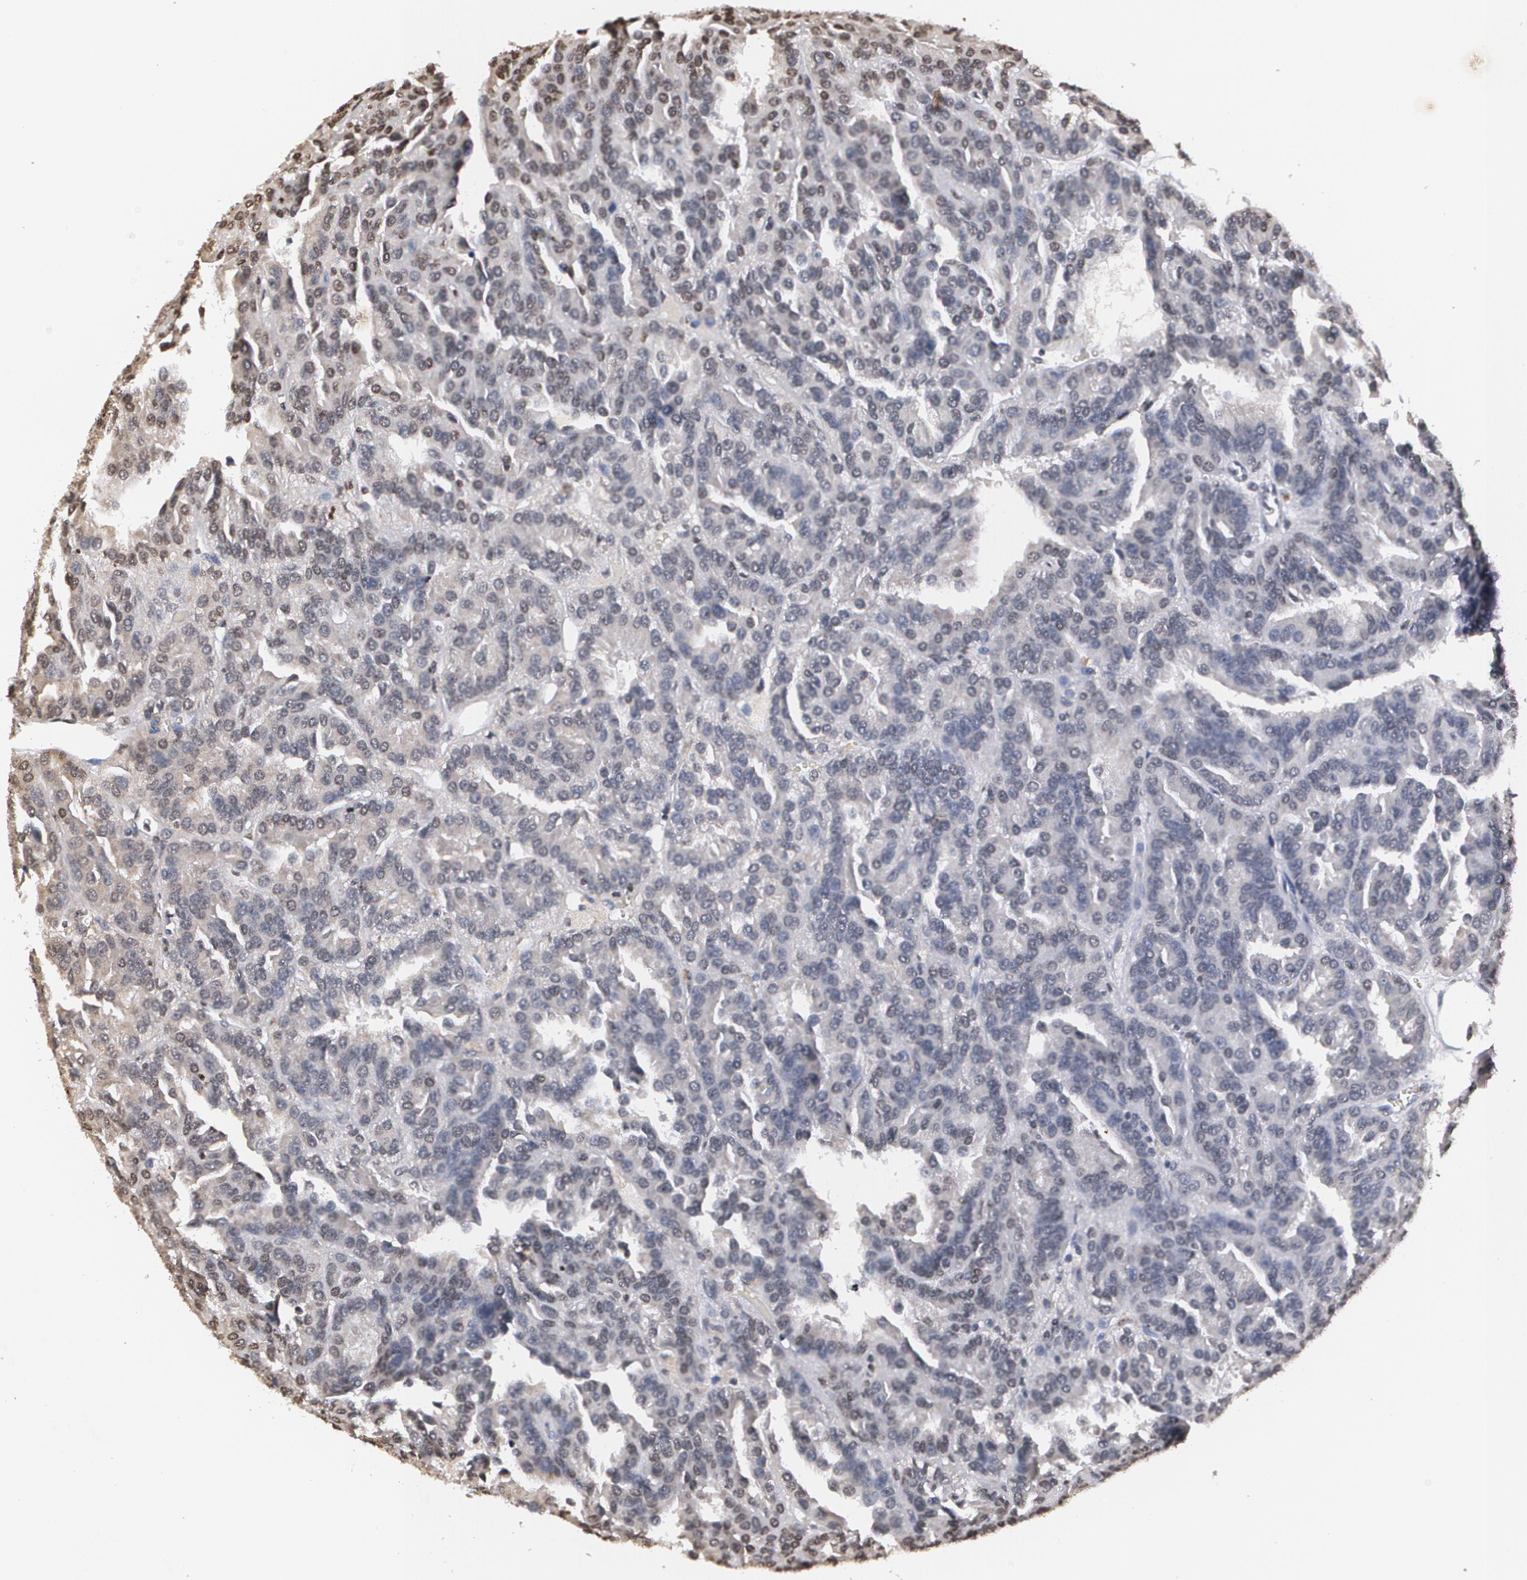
{"staining": {"intensity": "negative", "quantity": "none", "location": "none"}, "tissue": "renal cancer", "cell_type": "Tumor cells", "image_type": "cancer", "snomed": [{"axis": "morphology", "description": "Adenocarcinoma, NOS"}, {"axis": "topography", "description": "Kidney"}], "caption": "Protein analysis of renal adenocarcinoma reveals no significant positivity in tumor cells.", "gene": "MVP", "patient": {"sex": "male", "age": 46}}